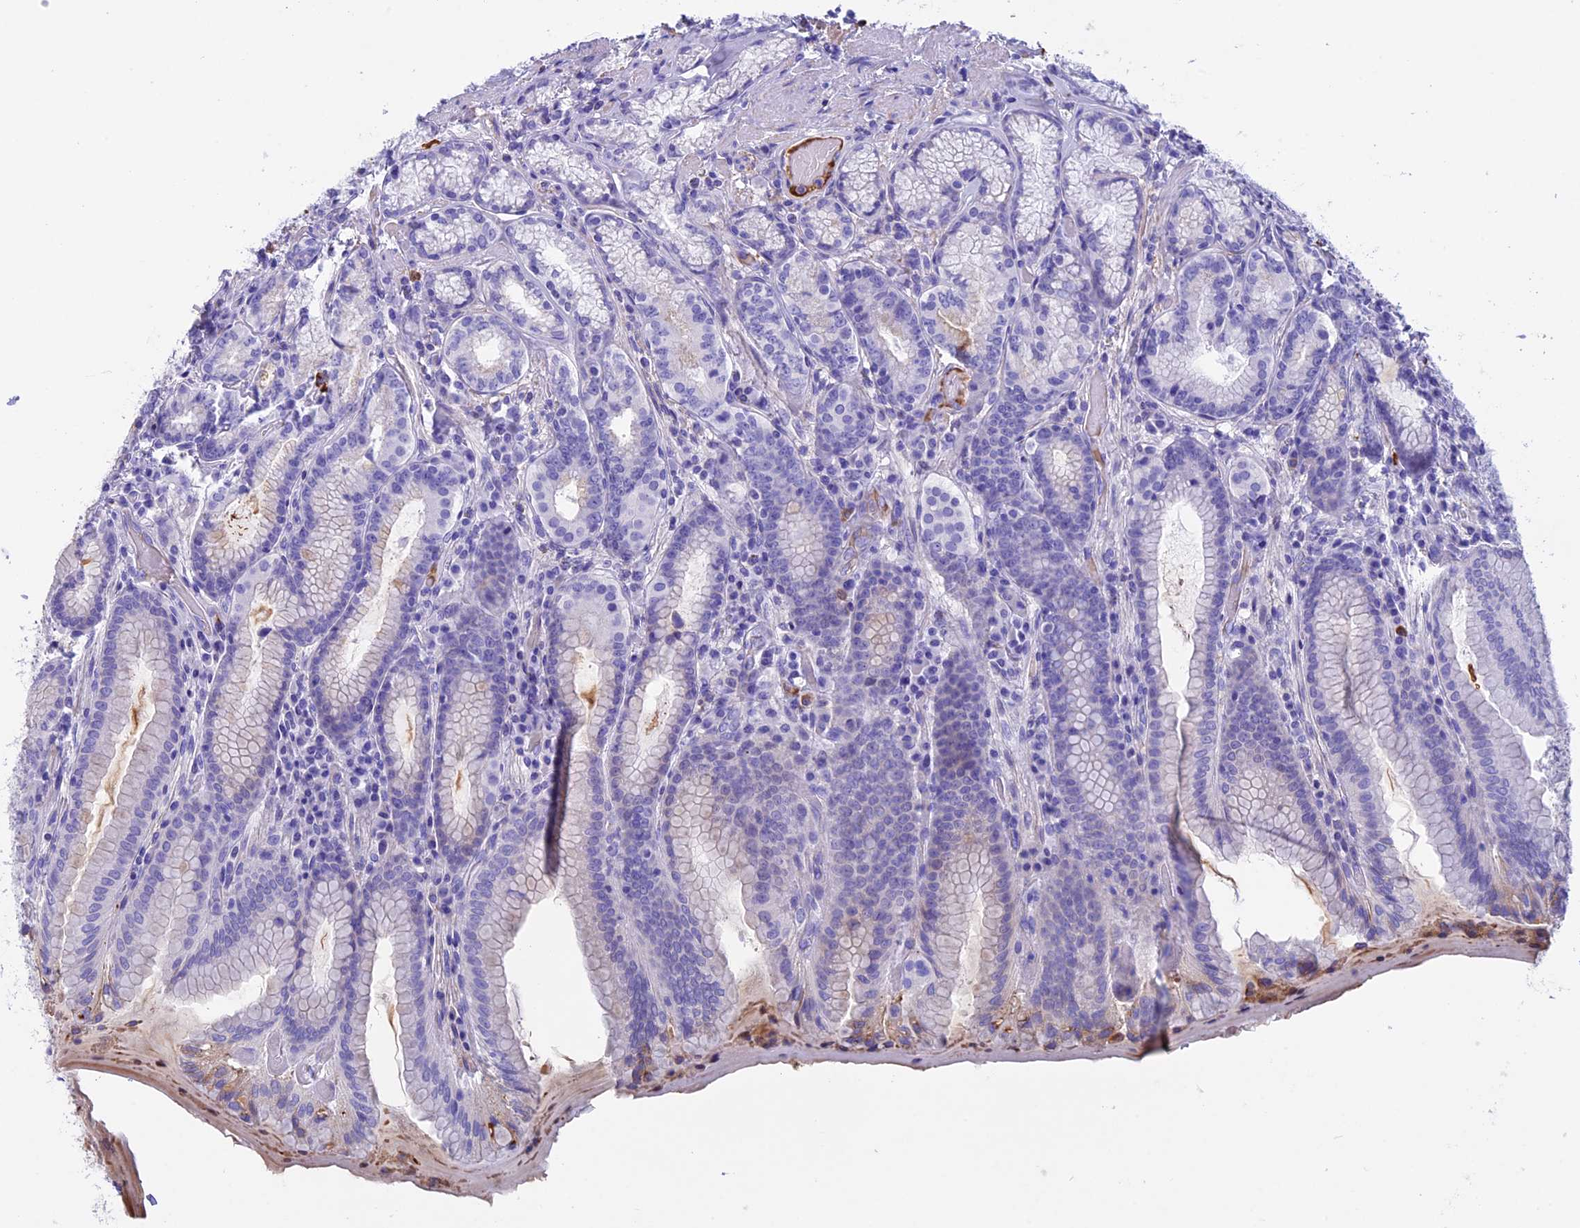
{"staining": {"intensity": "negative", "quantity": "none", "location": "none"}, "tissue": "stomach", "cell_type": "Glandular cells", "image_type": "normal", "snomed": [{"axis": "morphology", "description": "Normal tissue, NOS"}, {"axis": "topography", "description": "Stomach, upper"}, {"axis": "topography", "description": "Stomach, lower"}], "caption": "The histopathology image displays no significant positivity in glandular cells of stomach. (DAB immunohistochemistry (IHC) visualized using brightfield microscopy, high magnification).", "gene": "IGSF6", "patient": {"sex": "female", "age": 76}}